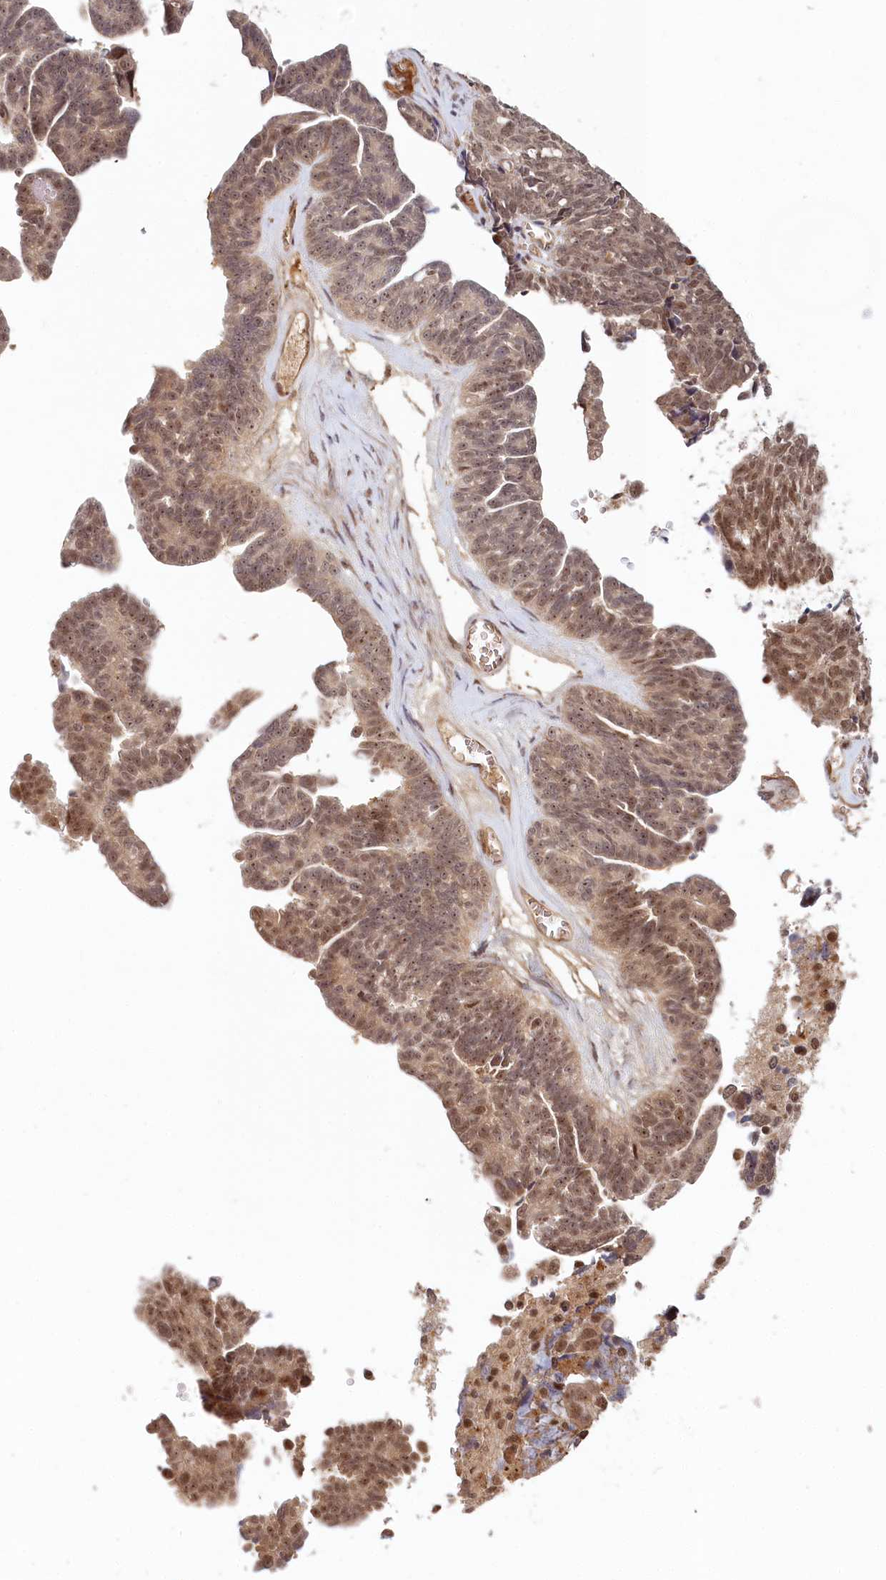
{"staining": {"intensity": "moderate", "quantity": ">75%", "location": "nuclear"}, "tissue": "ovarian cancer", "cell_type": "Tumor cells", "image_type": "cancer", "snomed": [{"axis": "morphology", "description": "Cystadenocarcinoma, serous, NOS"}, {"axis": "topography", "description": "Ovary"}], "caption": "An image of human ovarian cancer (serous cystadenocarcinoma) stained for a protein exhibits moderate nuclear brown staining in tumor cells.", "gene": "WAPL", "patient": {"sex": "female", "age": 79}}